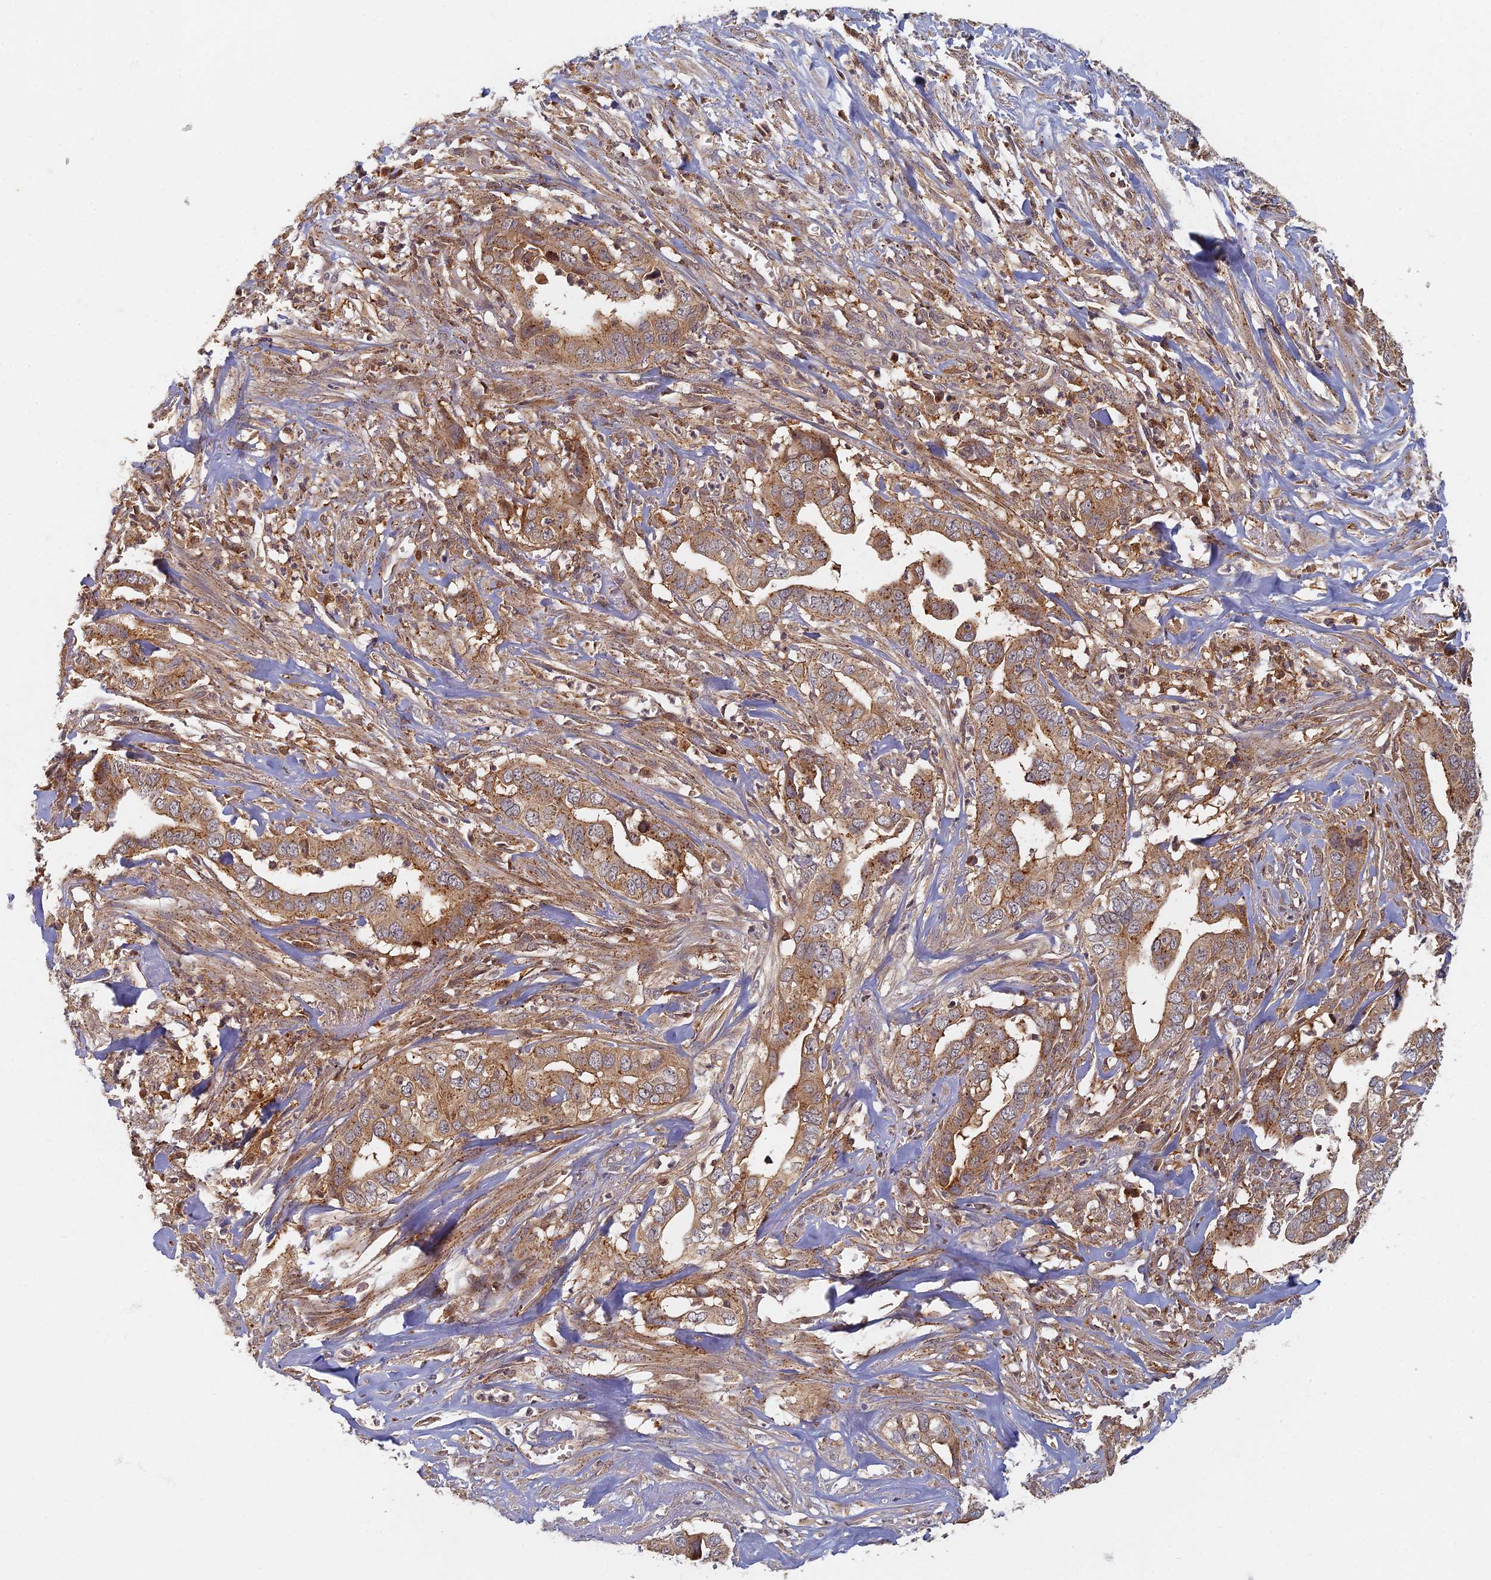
{"staining": {"intensity": "moderate", "quantity": ">75%", "location": "cytoplasmic/membranous"}, "tissue": "liver cancer", "cell_type": "Tumor cells", "image_type": "cancer", "snomed": [{"axis": "morphology", "description": "Cholangiocarcinoma"}, {"axis": "topography", "description": "Liver"}], "caption": "This is a histology image of IHC staining of liver cholangiocarcinoma, which shows moderate staining in the cytoplasmic/membranous of tumor cells.", "gene": "INO80D", "patient": {"sex": "female", "age": 79}}